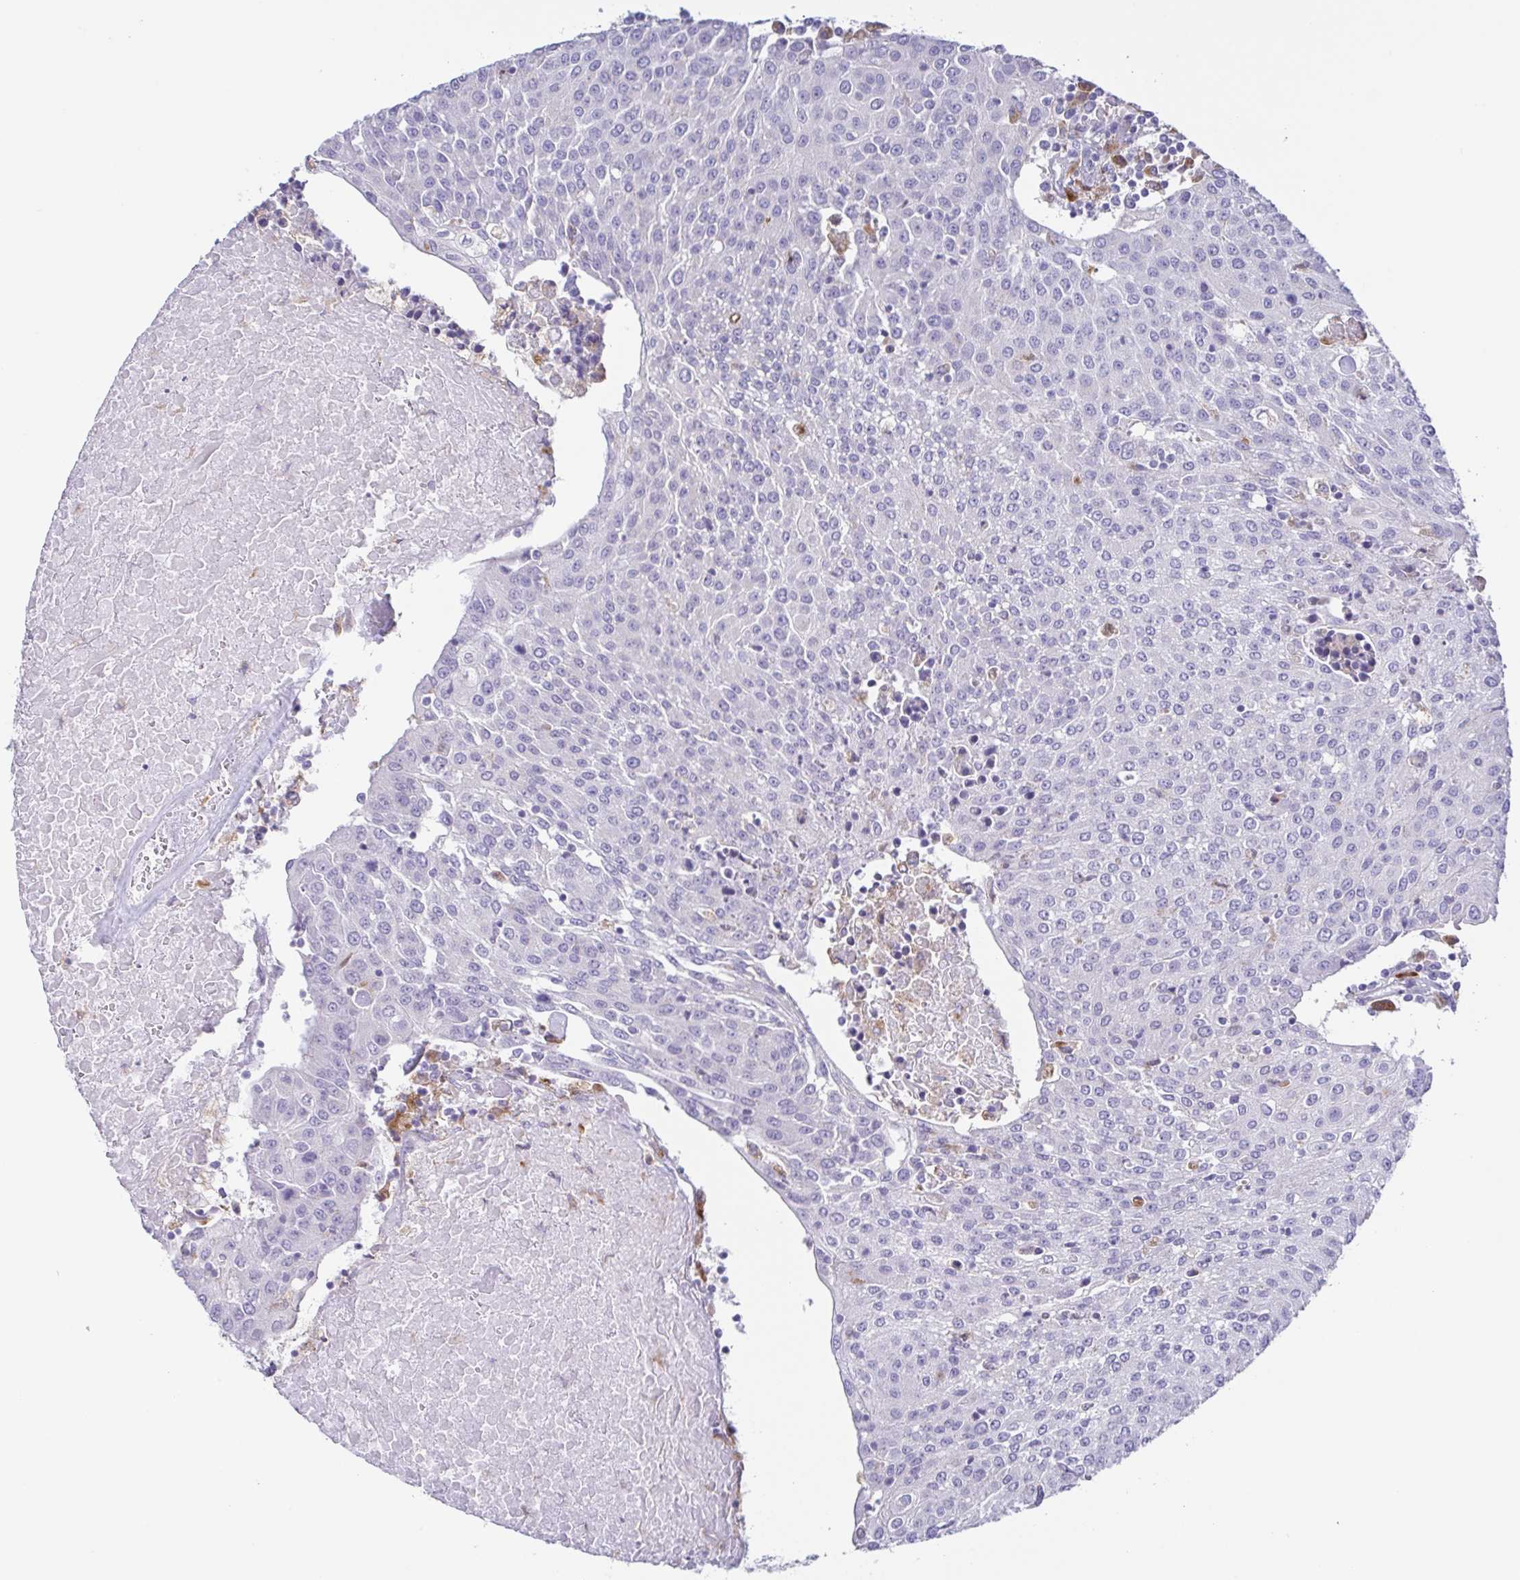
{"staining": {"intensity": "negative", "quantity": "none", "location": "none"}, "tissue": "urothelial cancer", "cell_type": "Tumor cells", "image_type": "cancer", "snomed": [{"axis": "morphology", "description": "Urothelial carcinoma, High grade"}, {"axis": "topography", "description": "Urinary bladder"}], "caption": "The histopathology image reveals no significant positivity in tumor cells of urothelial carcinoma (high-grade). (IHC, brightfield microscopy, high magnification).", "gene": "ATP6V1G2", "patient": {"sex": "female", "age": 85}}